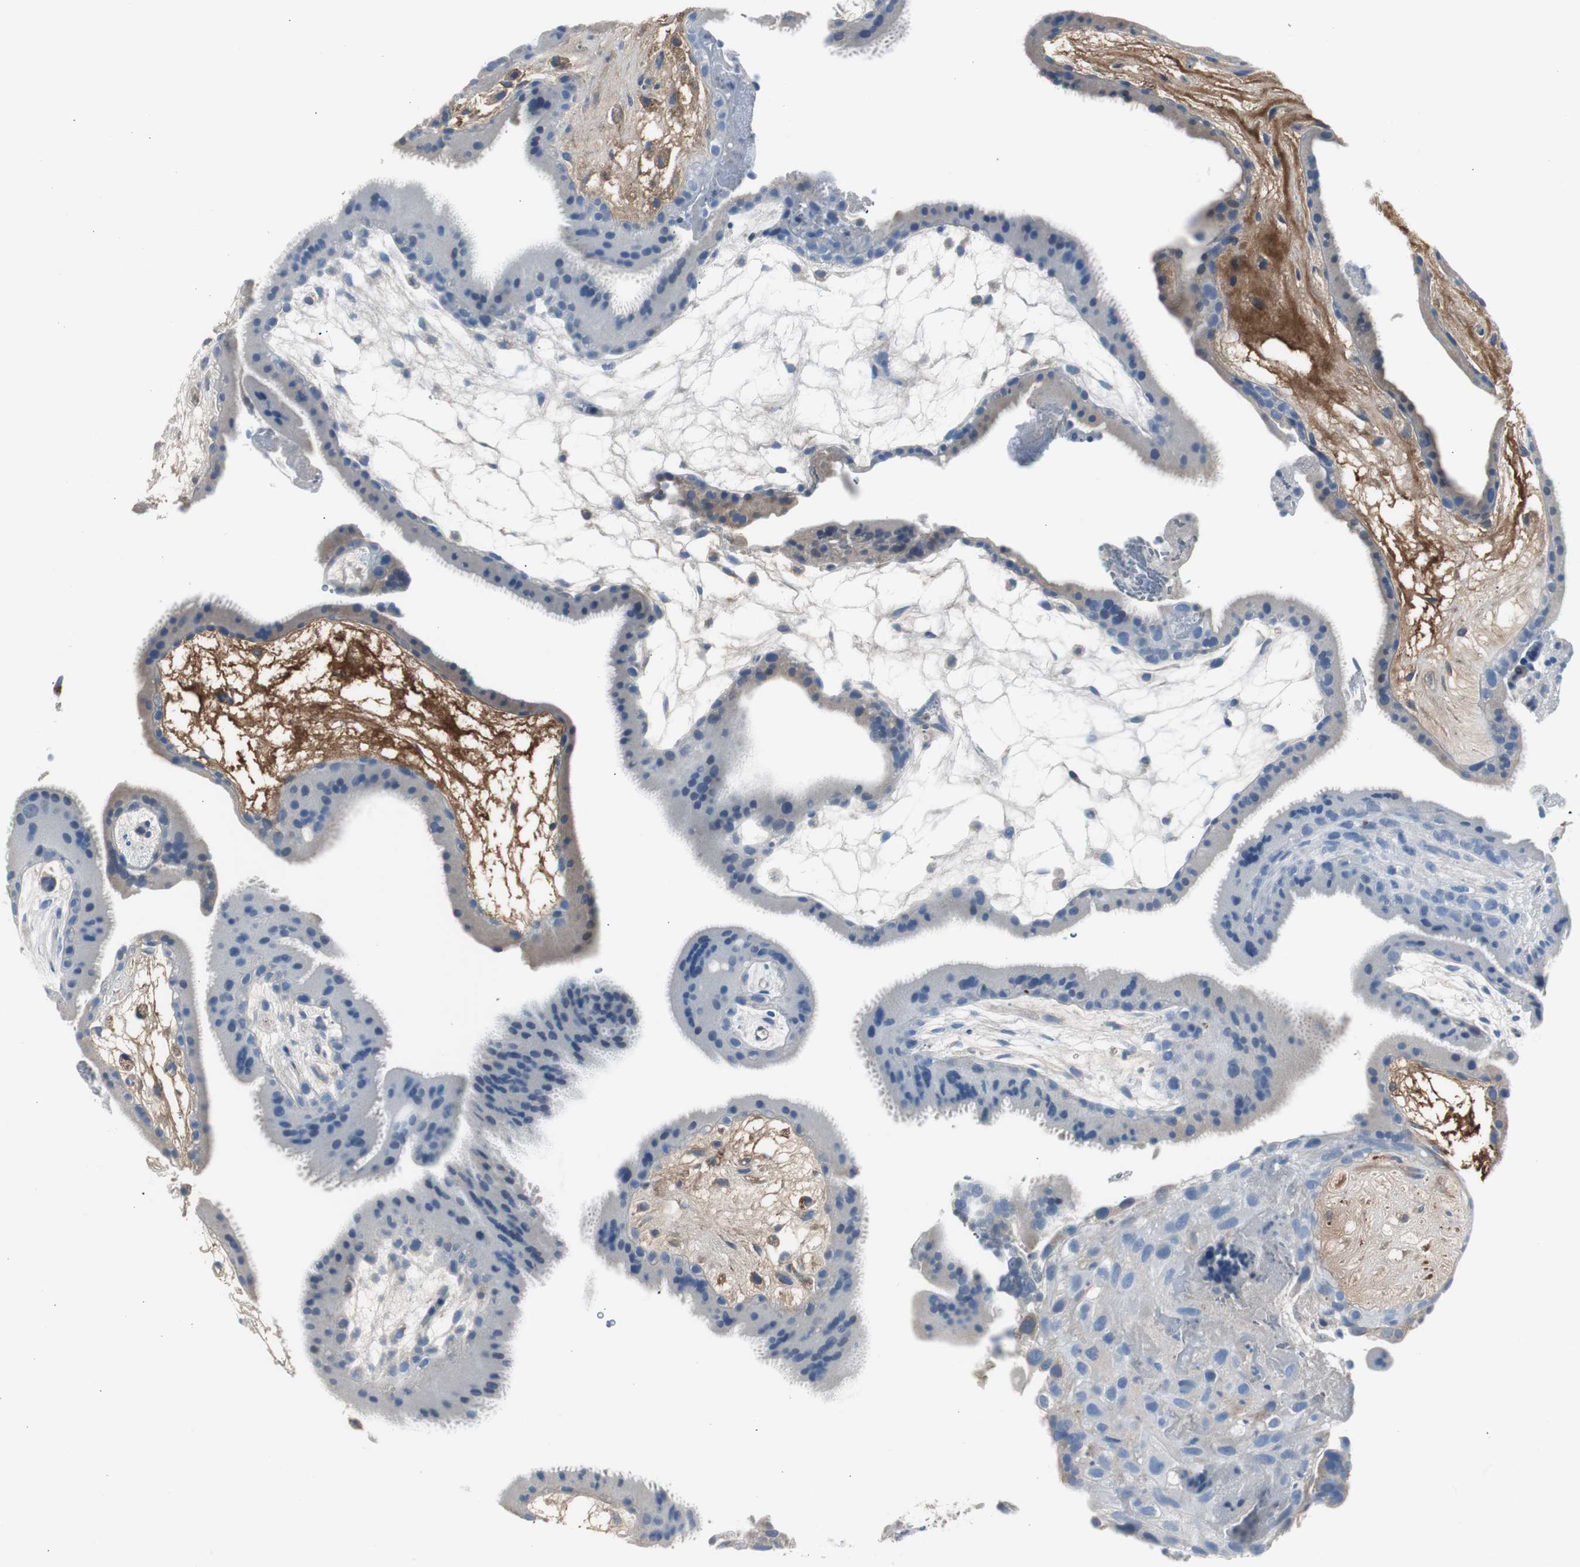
{"staining": {"intensity": "negative", "quantity": "none", "location": "none"}, "tissue": "placenta", "cell_type": "Decidual cells", "image_type": "normal", "snomed": [{"axis": "morphology", "description": "Normal tissue, NOS"}, {"axis": "topography", "description": "Placenta"}], "caption": "A high-resolution image shows IHC staining of normal placenta, which shows no significant staining in decidual cells. (Brightfield microscopy of DAB (3,3'-diaminobenzidine) IHC at high magnification).", "gene": "SERPINF1", "patient": {"sex": "female", "age": 19}}